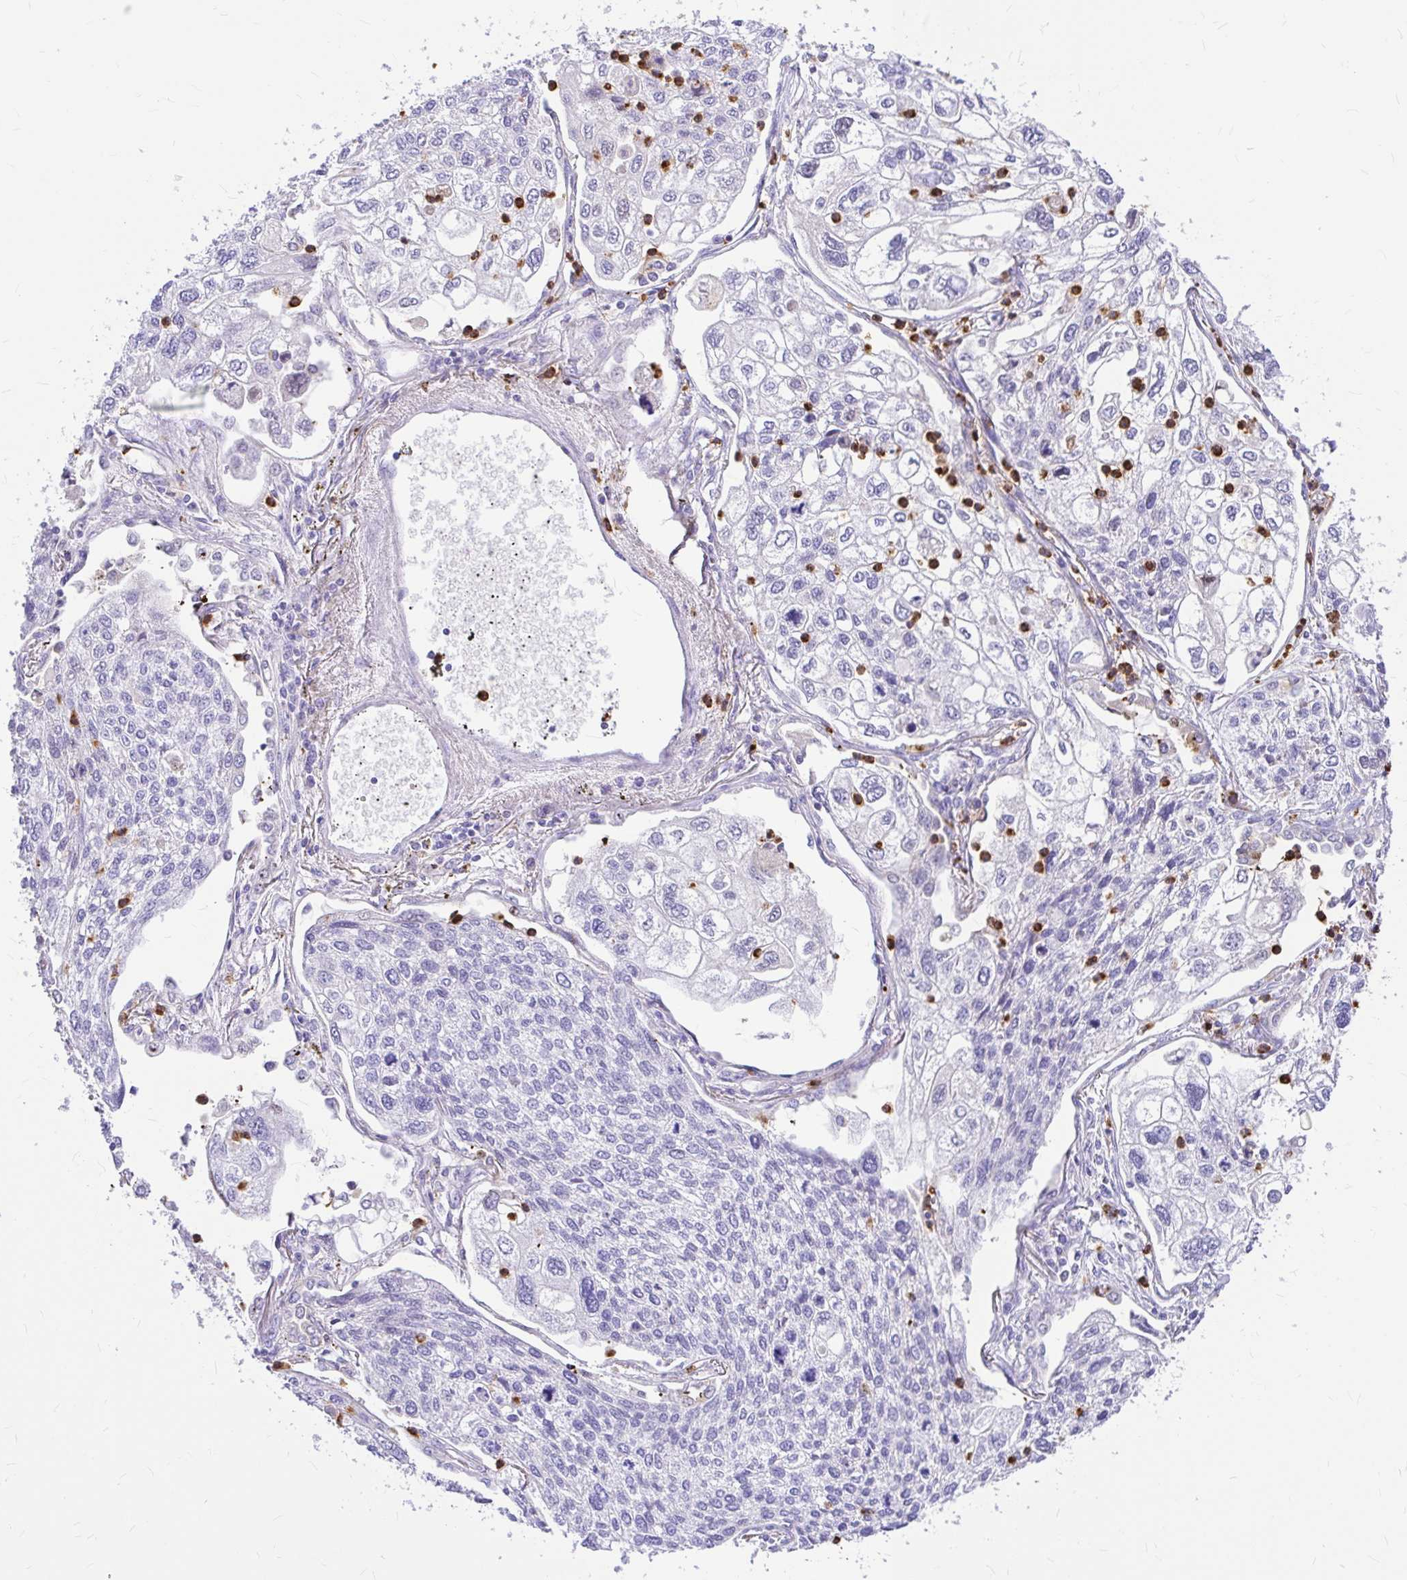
{"staining": {"intensity": "negative", "quantity": "none", "location": "none"}, "tissue": "lung cancer", "cell_type": "Tumor cells", "image_type": "cancer", "snomed": [{"axis": "morphology", "description": "Squamous cell carcinoma, NOS"}, {"axis": "topography", "description": "Lung"}], "caption": "This is a photomicrograph of immunohistochemistry (IHC) staining of lung cancer, which shows no expression in tumor cells.", "gene": "CLEC1B", "patient": {"sex": "male", "age": 74}}